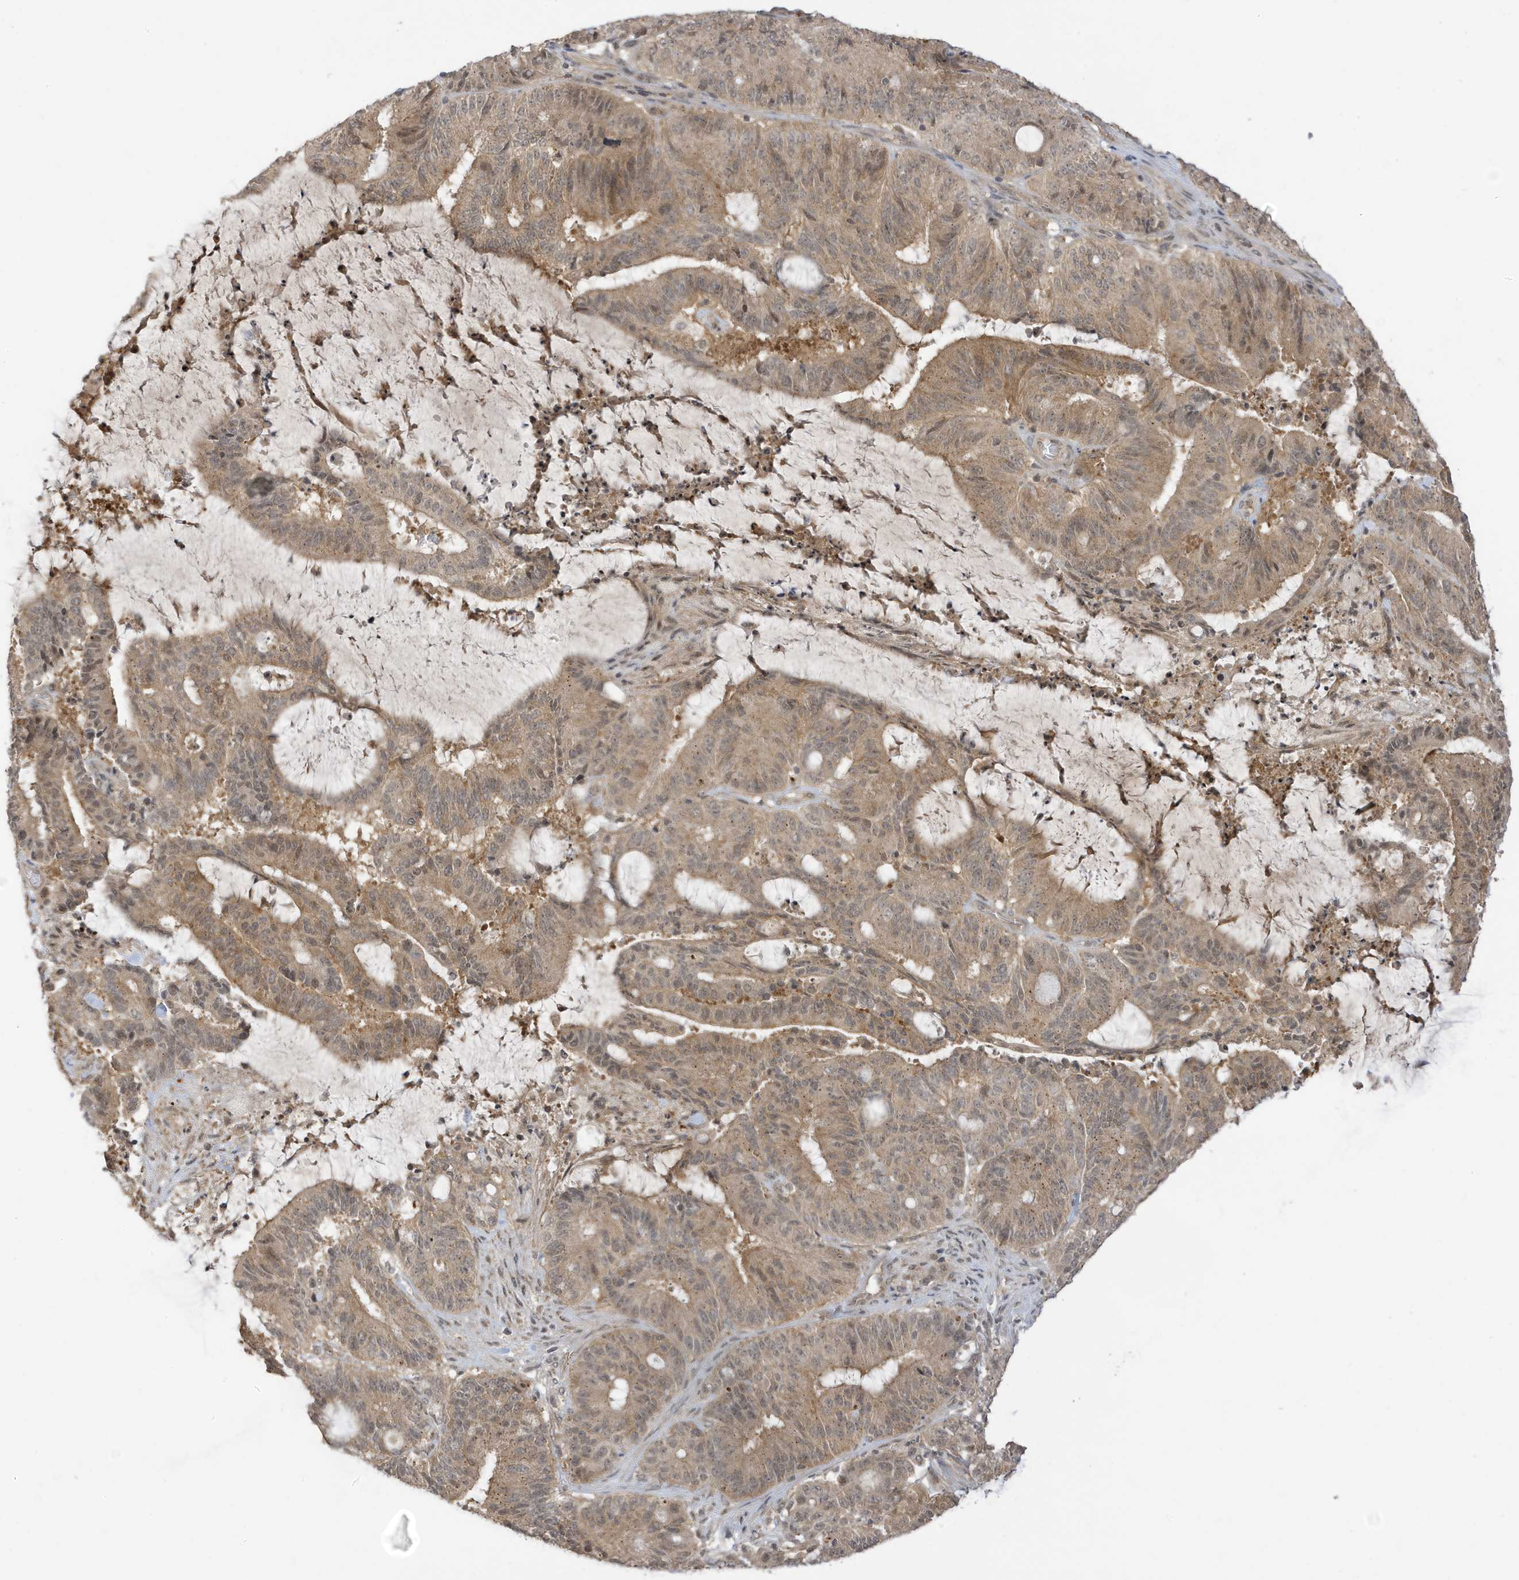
{"staining": {"intensity": "moderate", "quantity": ">75%", "location": "cytoplasmic/membranous,nuclear"}, "tissue": "liver cancer", "cell_type": "Tumor cells", "image_type": "cancer", "snomed": [{"axis": "morphology", "description": "Normal tissue, NOS"}, {"axis": "morphology", "description": "Cholangiocarcinoma"}, {"axis": "topography", "description": "Liver"}, {"axis": "topography", "description": "Peripheral nerve tissue"}], "caption": "Moderate cytoplasmic/membranous and nuclear staining is present in approximately >75% of tumor cells in liver cancer (cholangiocarcinoma).", "gene": "TAB3", "patient": {"sex": "female", "age": 73}}